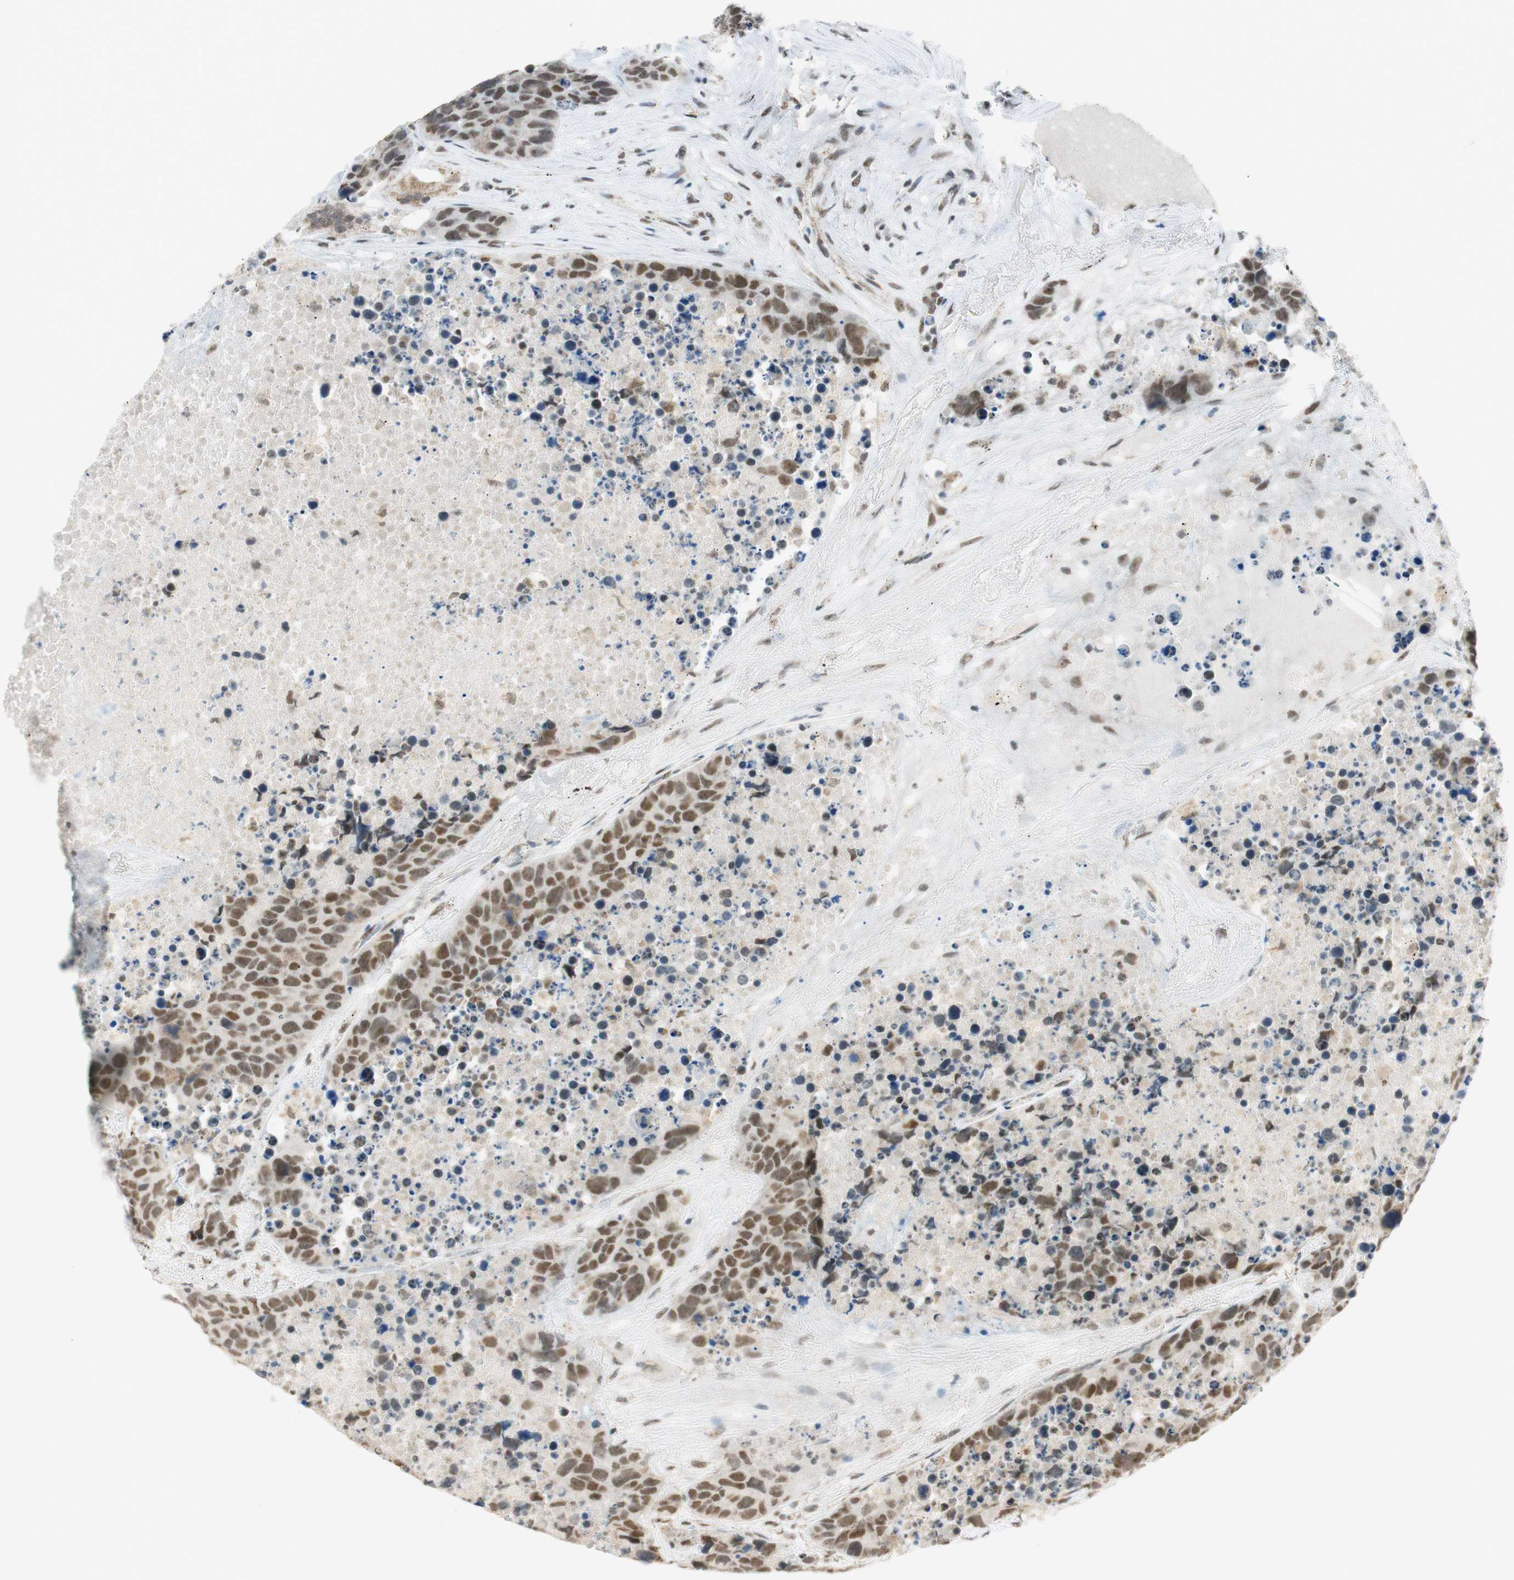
{"staining": {"intensity": "moderate", "quantity": ">75%", "location": "nuclear"}, "tissue": "carcinoid", "cell_type": "Tumor cells", "image_type": "cancer", "snomed": [{"axis": "morphology", "description": "Carcinoid, malignant, NOS"}, {"axis": "topography", "description": "Lung"}], "caption": "Approximately >75% of tumor cells in human carcinoid demonstrate moderate nuclear protein staining as visualized by brown immunohistochemical staining.", "gene": "ZNF782", "patient": {"sex": "male", "age": 60}}